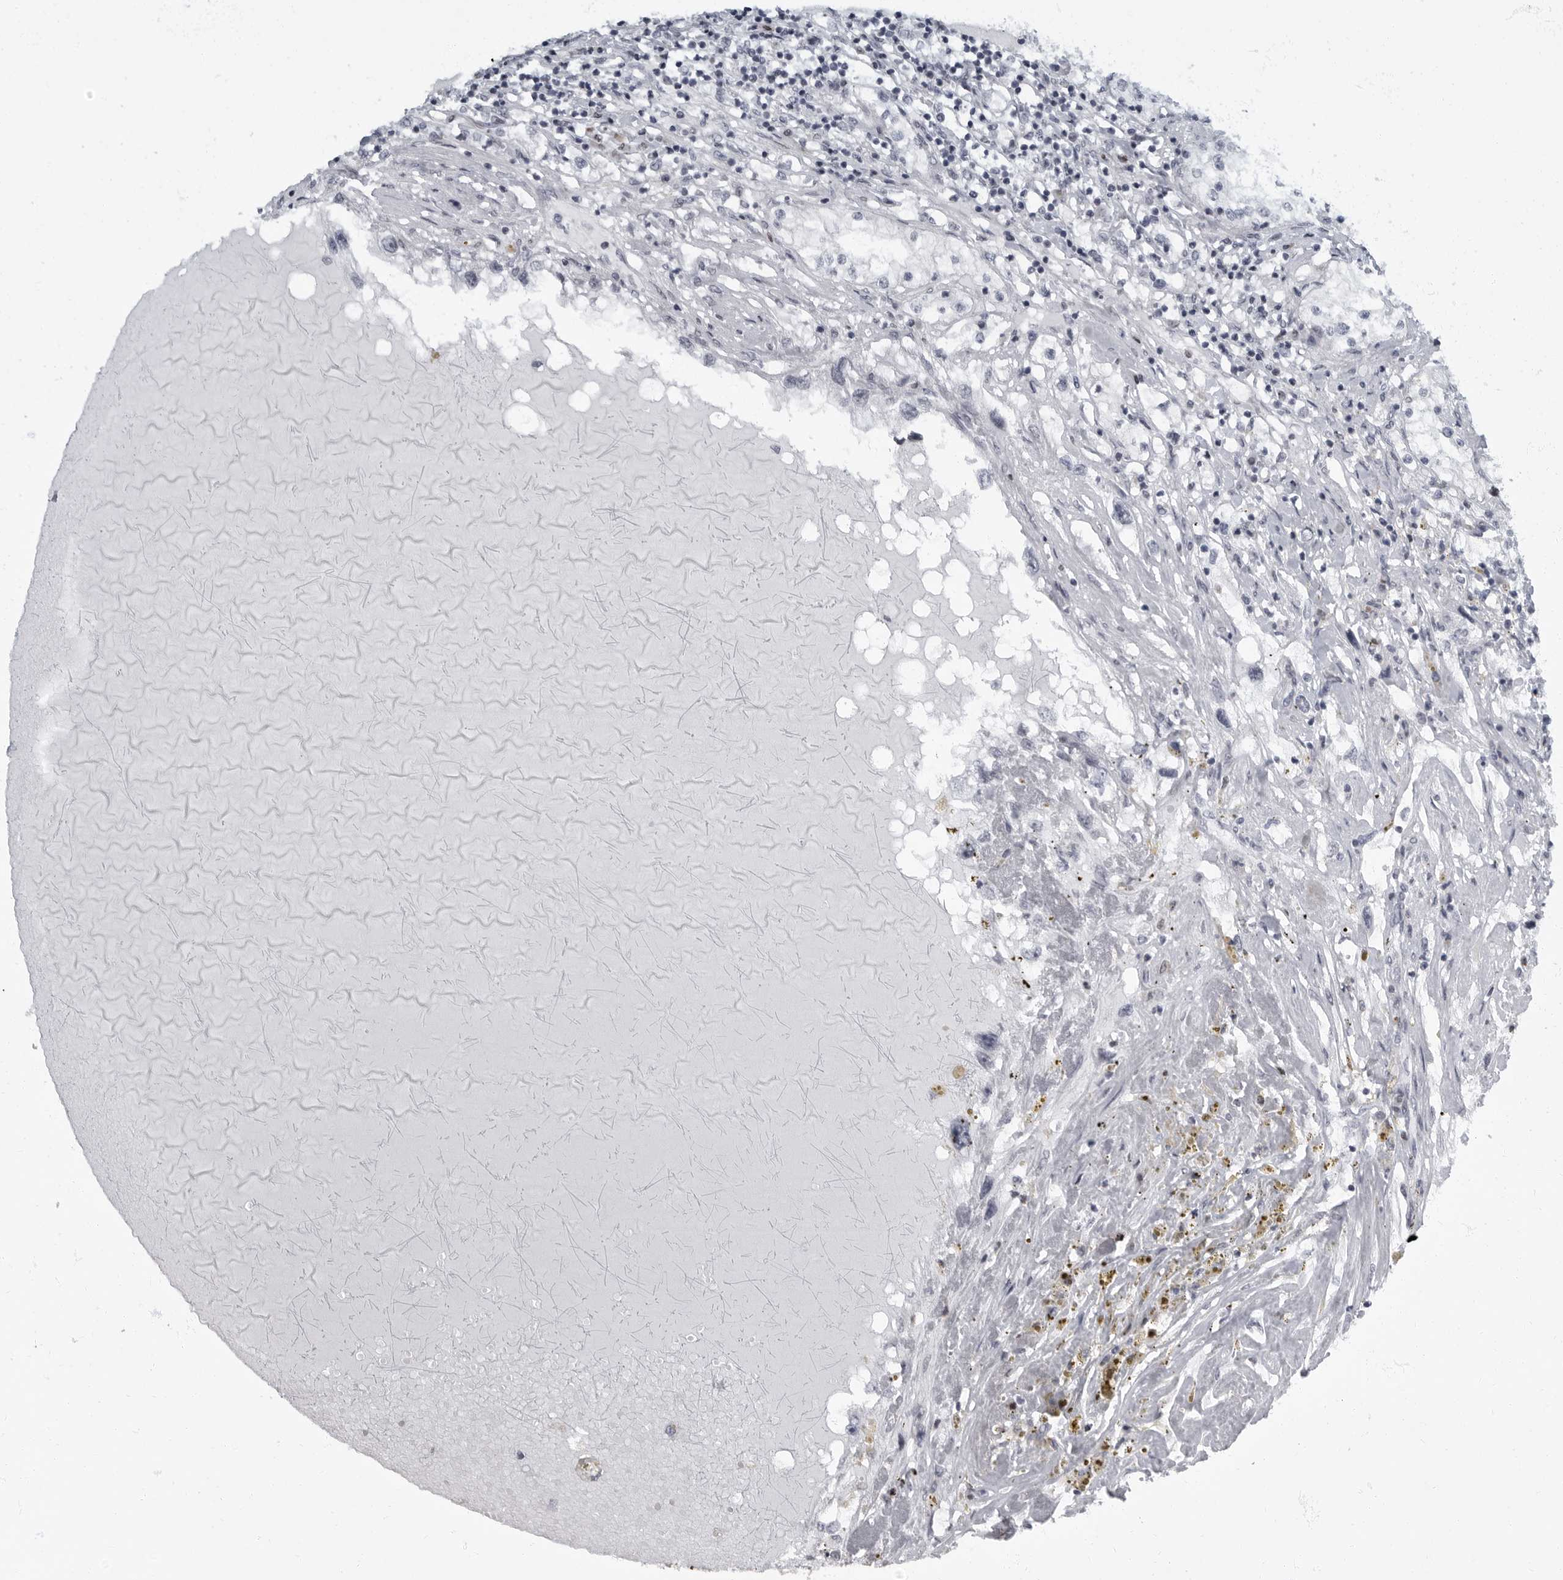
{"staining": {"intensity": "negative", "quantity": "none", "location": "none"}, "tissue": "renal cancer", "cell_type": "Tumor cells", "image_type": "cancer", "snomed": [{"axis": "morphology", "description": "Adenocarcinoma, NOS"}, {"axis": "topography", "description": "Kidney"}], "caption": "This histopathology image is of renal cancer stained with immunohistochemistry to label a protein in brown with the nuclei are counter-stained blue. There is no positivity in tumor cells.", "gene": "EVI5", "patient": {"sex": "male", "age": 68}}